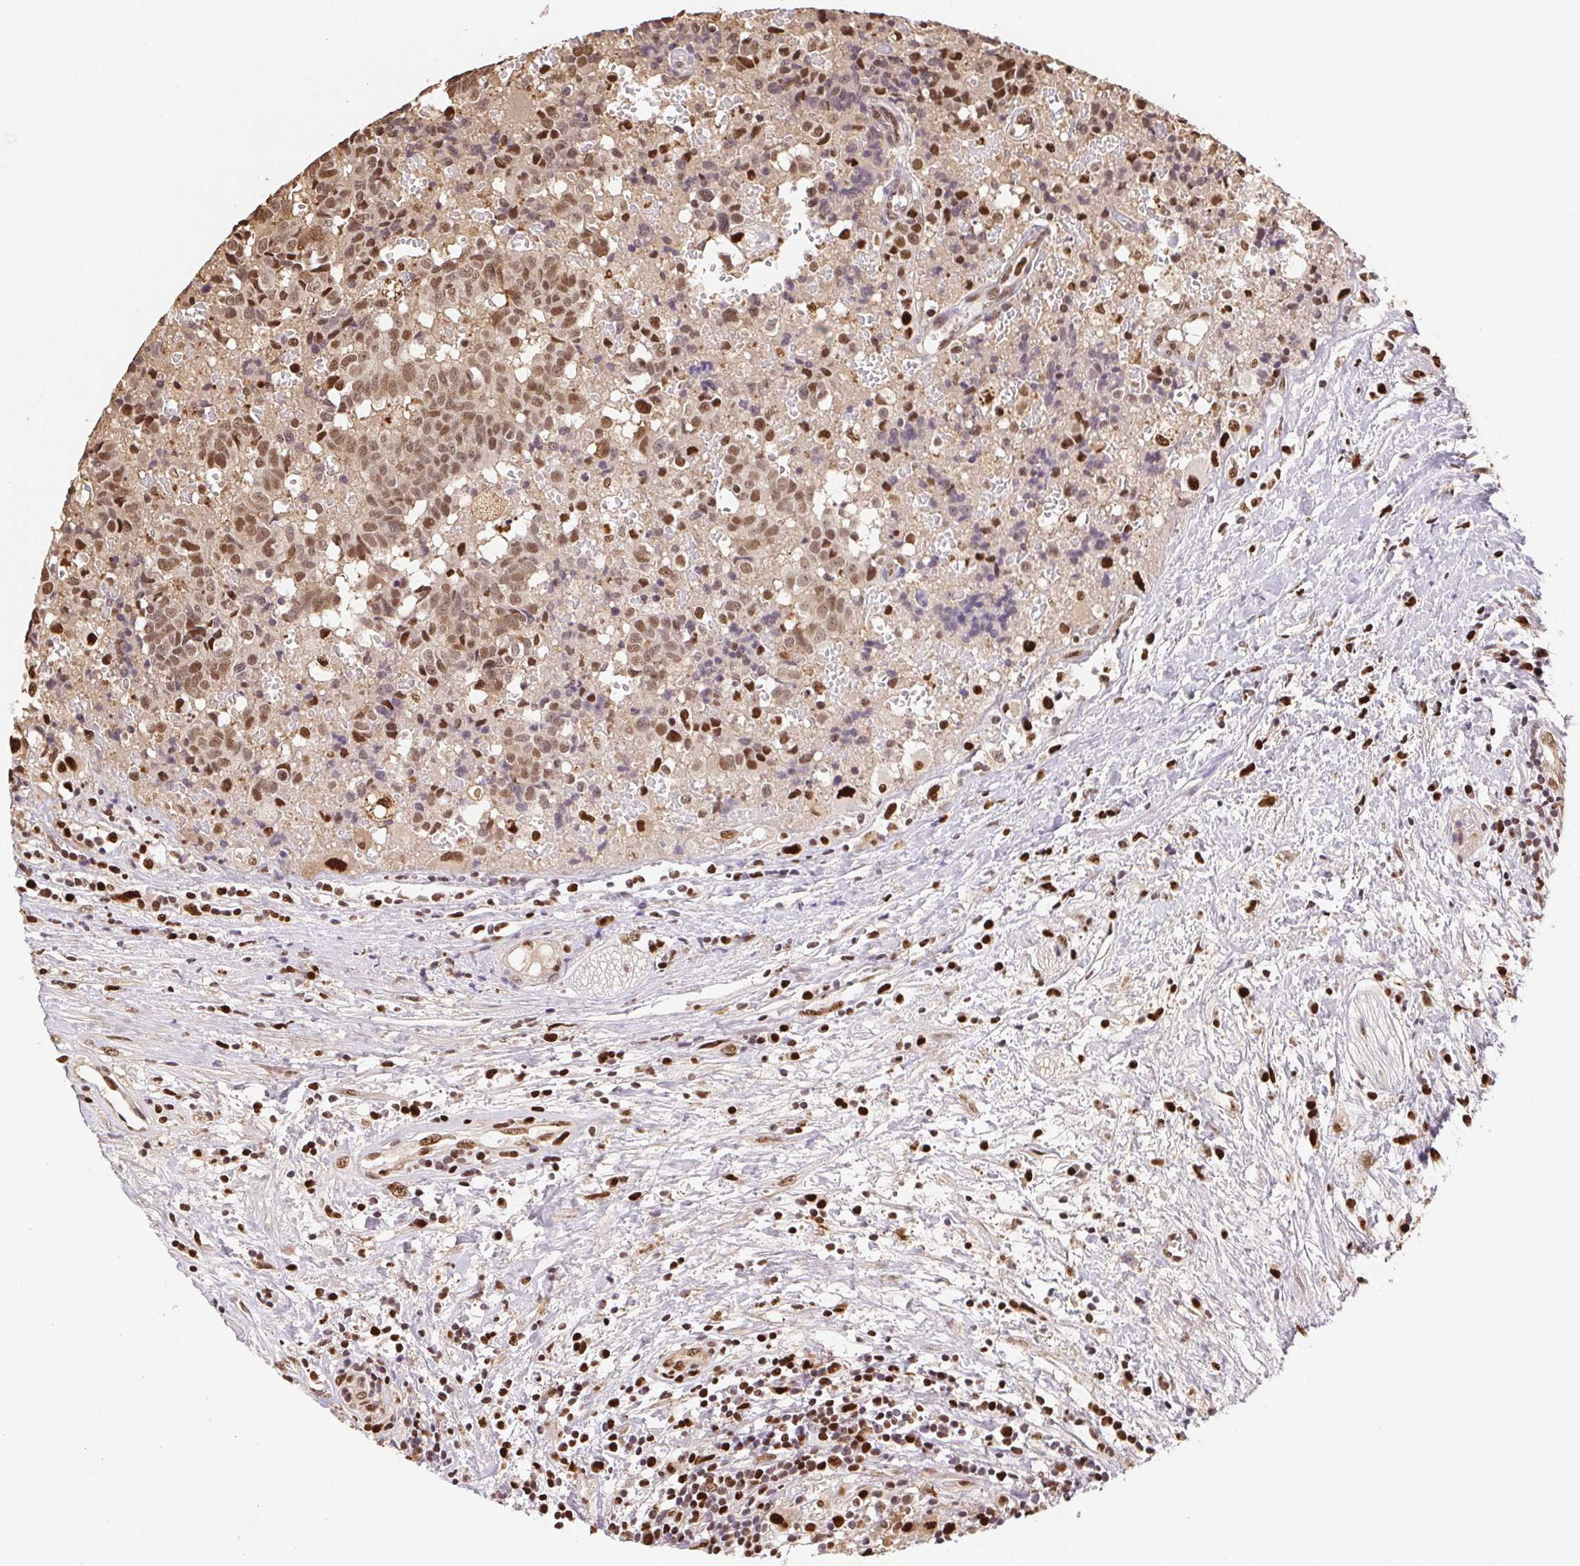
{"staining": {"intensity": "moderate", "quantity": ">75%", "location": "nuclear"}, "tissue": "prostate cancer", "cell_type": "Tumor cells", "image_type": "cancer", "snomed": [{"axis": "morphology", "description": "Adenocarcinoma, High grade"}, {"axis": "topography", "description": "Prostate and seminal vesicle, NOS"}], "caption": "There is medium levels of moderate nuclear expression in tumor cells of prostate high-grade adenocarcinoma, as demonstrated by immunohistochemical staining (brown color).", "gene": "SET", "patient": {"sex": "male", "age": 60}}